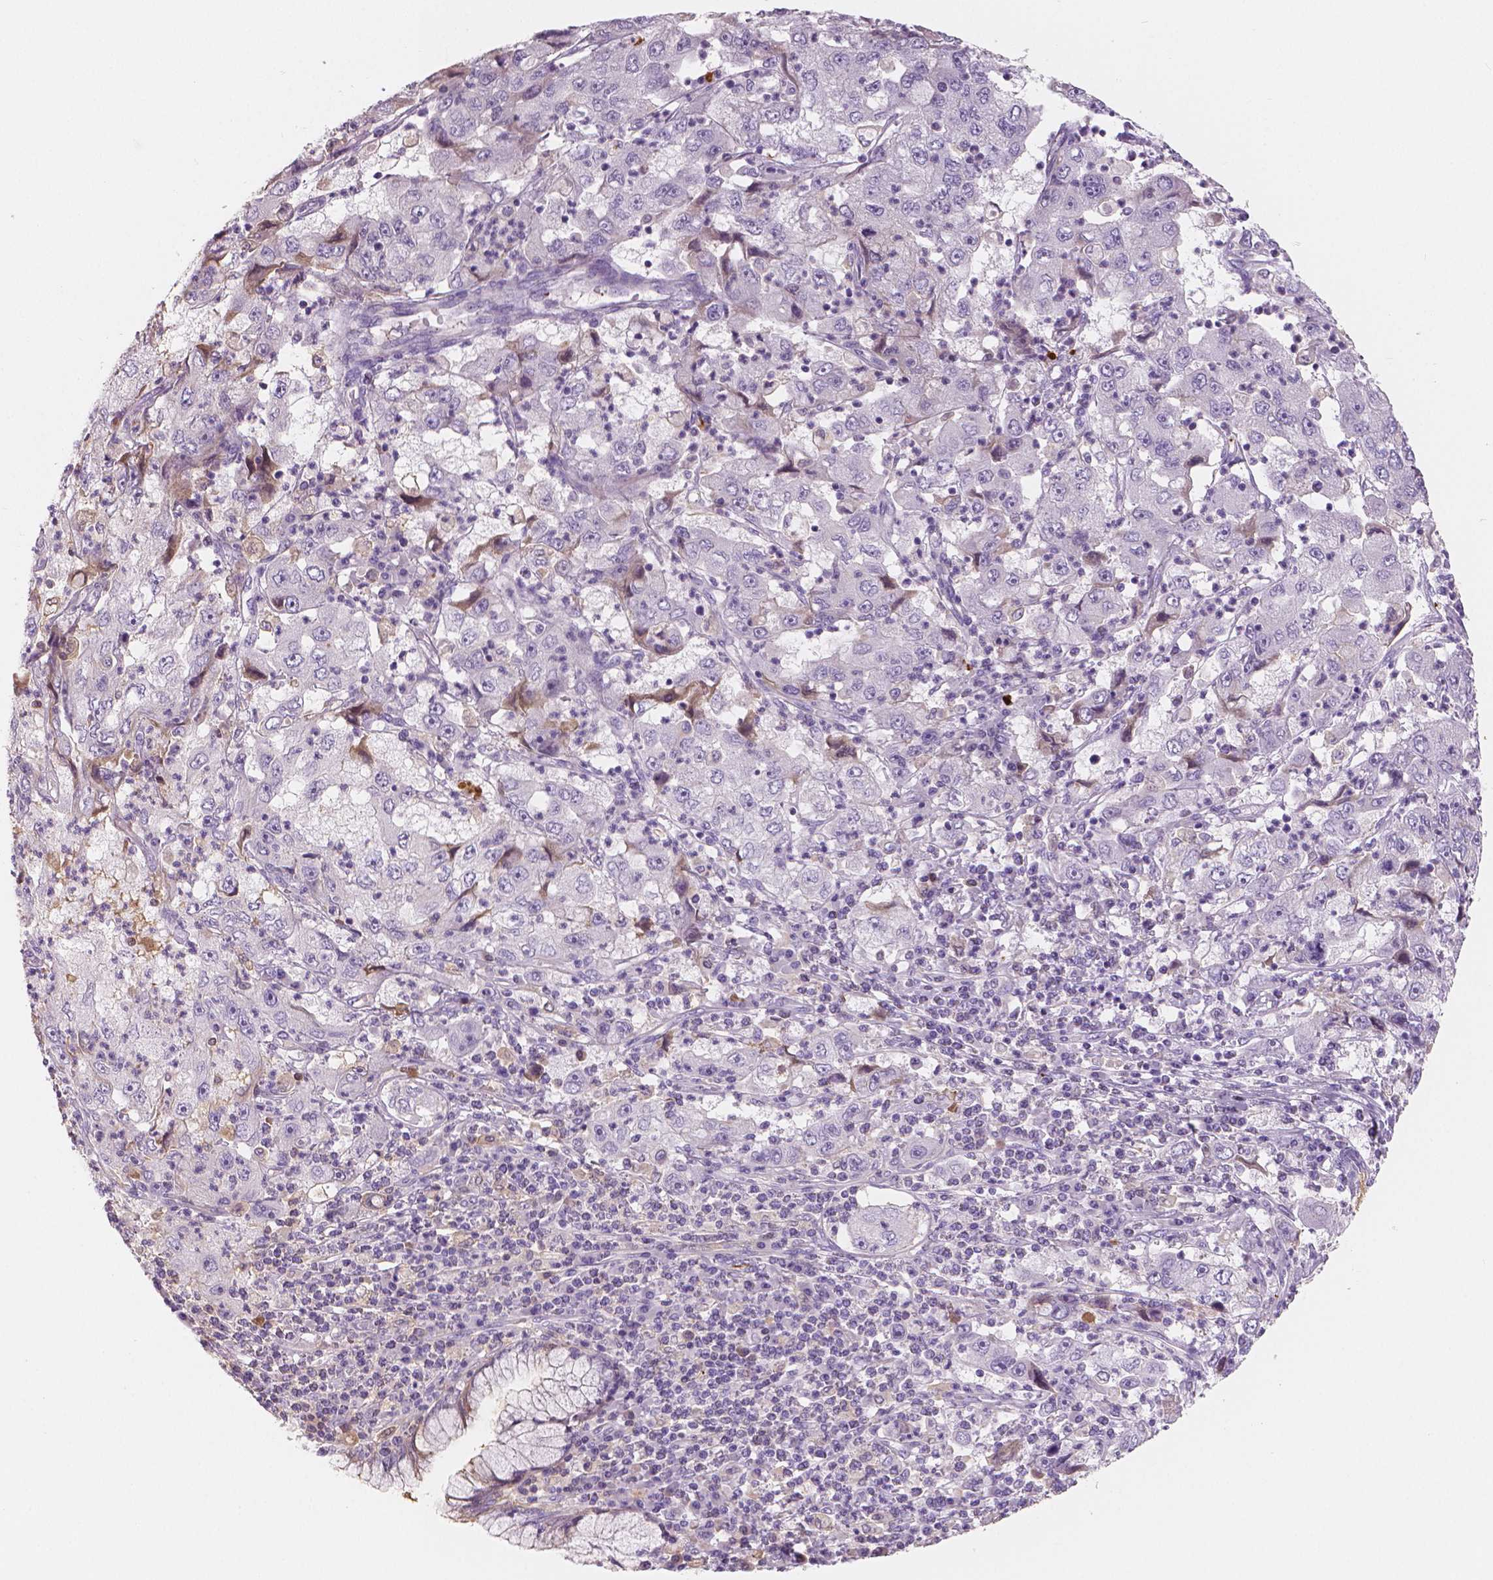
{"staining": {"intensity": "negative", "quantity": "none", "location": "none"}, "tissue": "cervical cancer", "cell_type": "Tumor cells", "image_type": "cancer", "snomed": [{"axis": "morphology", "description": "Squamous cell carcinoma, NOS"}, {"axis": "topography", "description": "Cervix"}], "caption": "A micrograph of human cervical cancer is negative for staining in tumor cells.", "gene": "APOA4", "patient": {"sex": "female", "age": 36}}